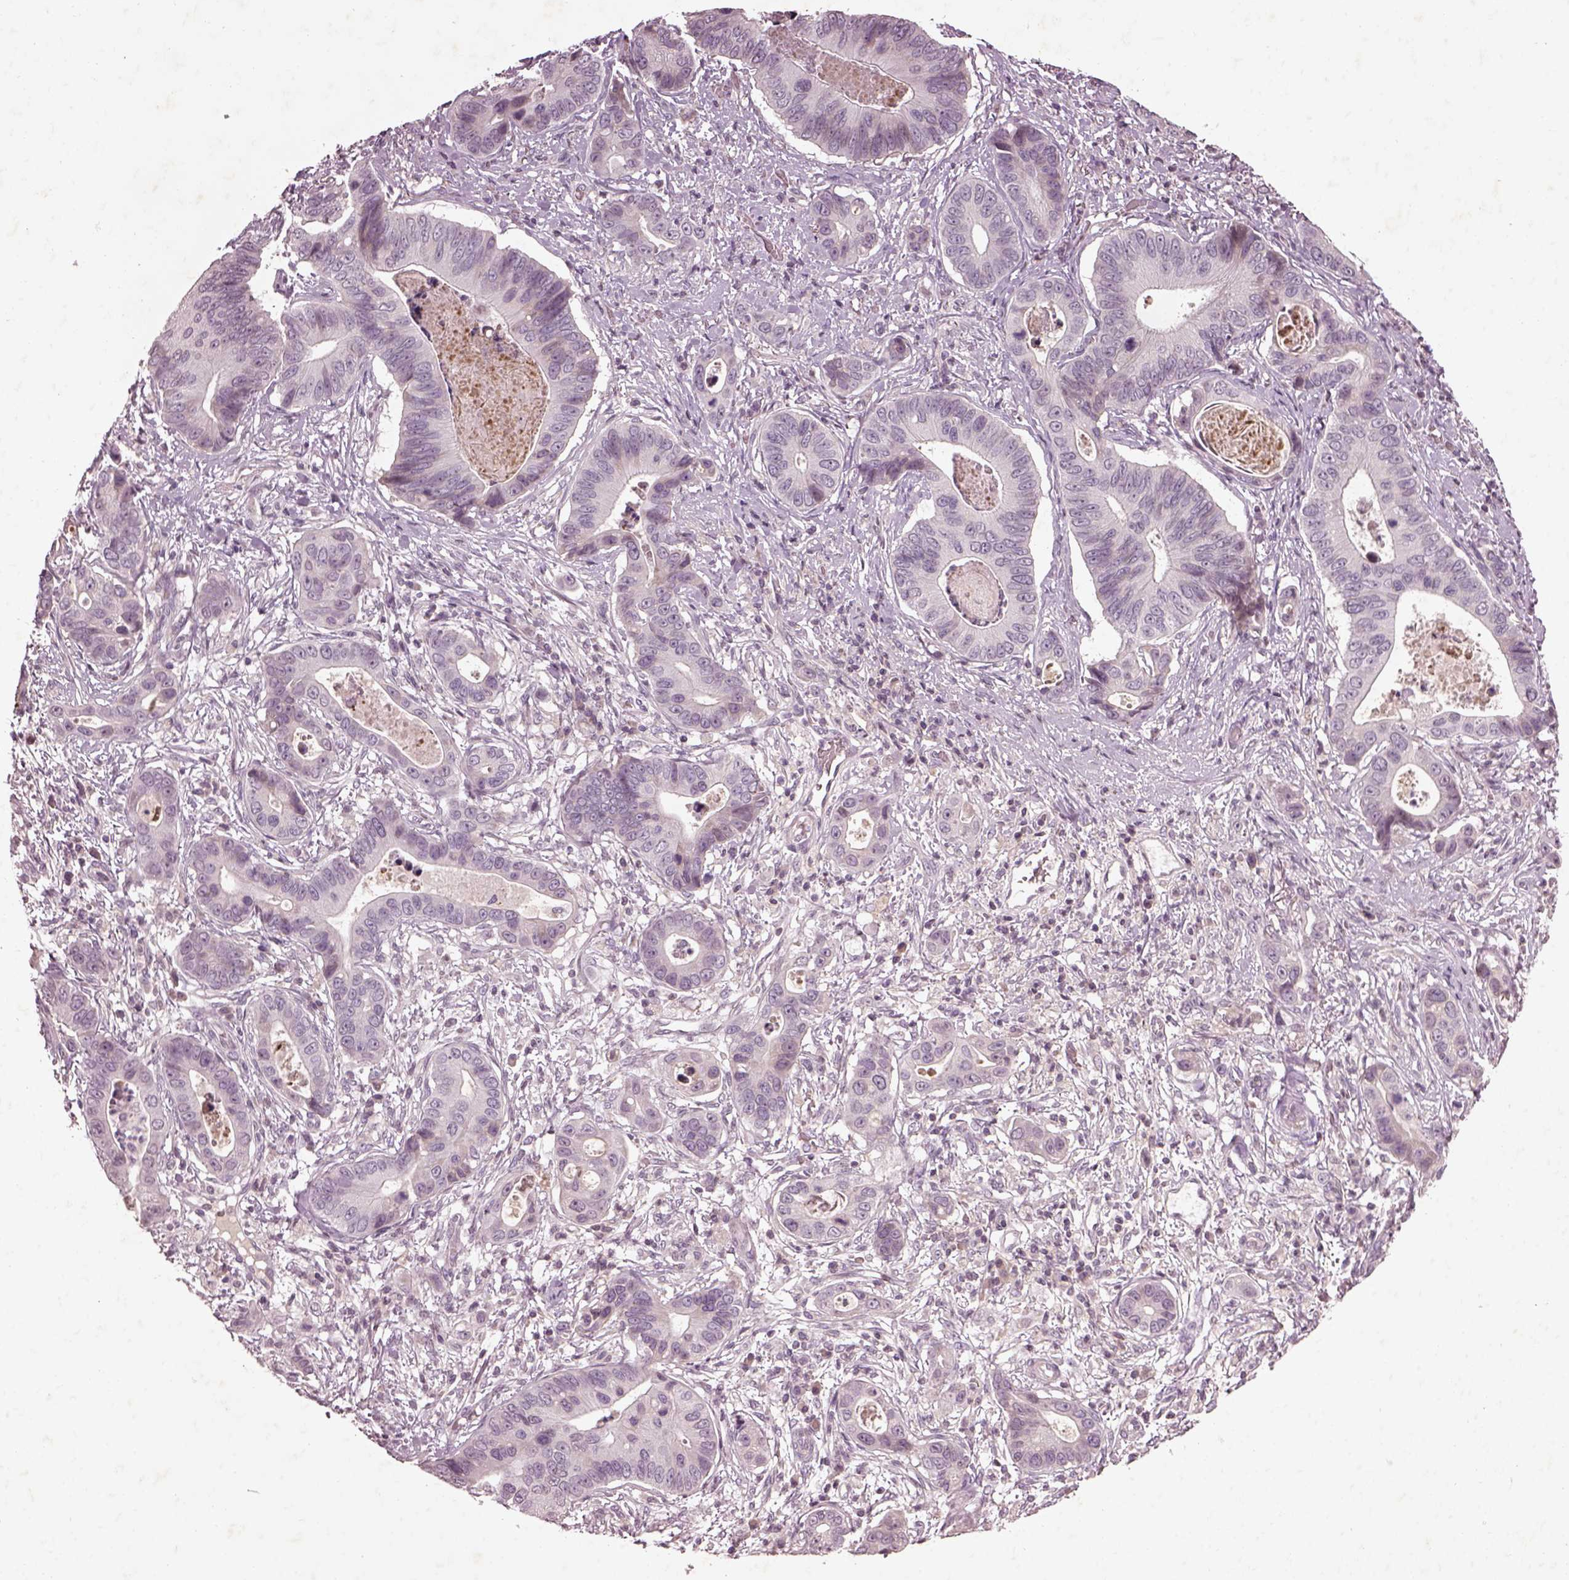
{"staining": {"intensity": "weak", "quantity": "<25%", "location": "cytoplasmic/membranous"}, "tissue": "stomach cancer", "cell_type": "Tumor cells", "image_type": "cancer", "snomed": [{"axis": "morphology", "description": "Adenocarcinoma, NOS"}, {"axis": "topography", "description": "Stomach"}], "caption": "Immunohistochemical staining of stomach adenocarcinoma reveals no significant staining in tumor cells. (Stains: DAB immunohistochemistry with hematoxylin counter stain, Microscopy: brightfield microscopy at high magnification).", "gene": "TLX3", "patient": {"sex": "male", "age": 84}}